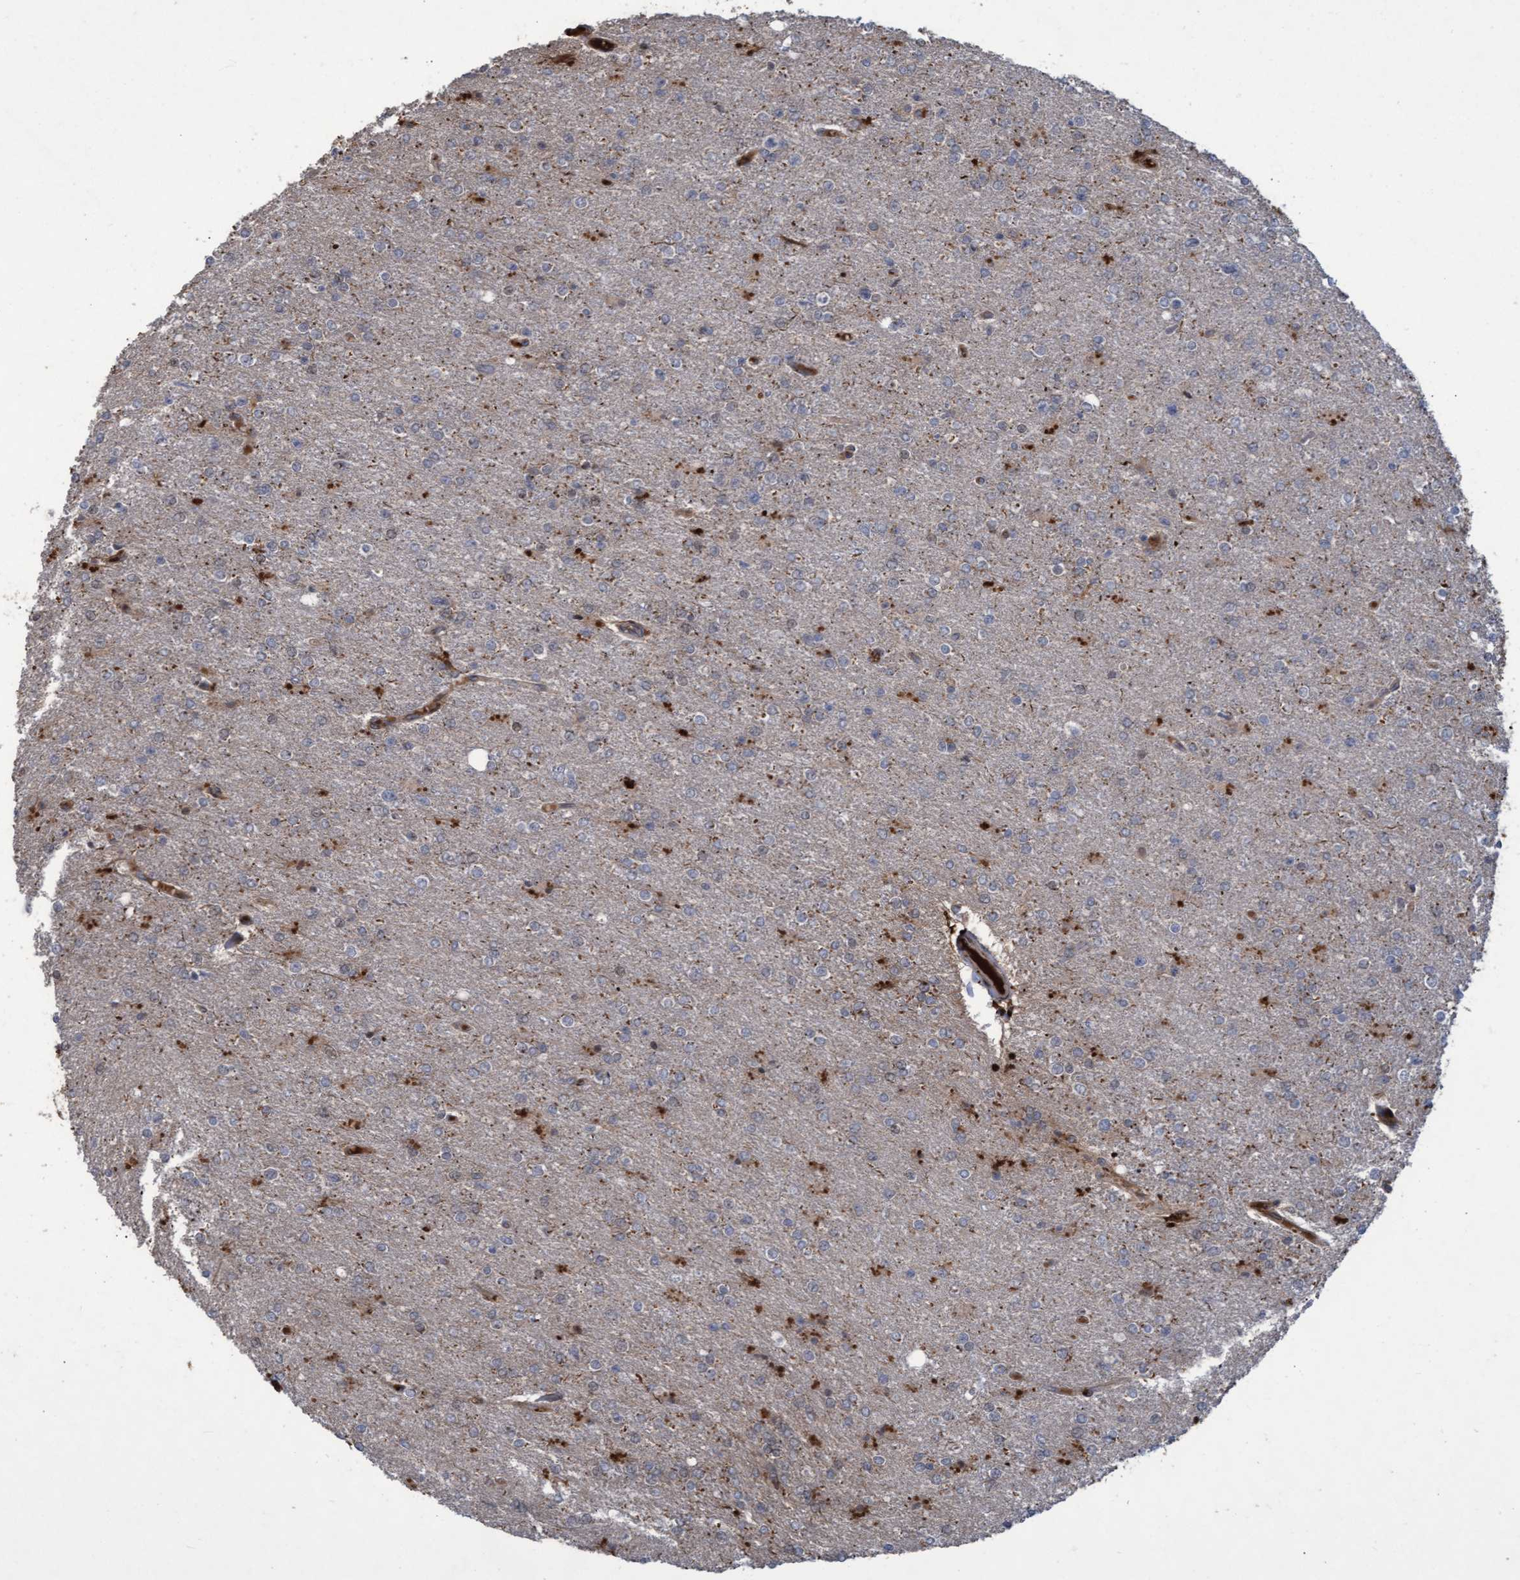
{"staining": {"intensity": "negative", "quantity": "none", "location": "none"}, "tissue": "glioma", "cell_type": "Tumor cells", "image_type": "cancer", "snomed": [{"axis": "morphology", "description": "Glioma, malignant, High grade"}, {"axis": "topography", "description": "Cerebral cortex"}], "caption": "An image of malignant high-grade glioma stained for a protein reveals no brown staining in tumor cells. (Brightfield microscopy of DAB immunohistochemistry (IHC) at high magnification).", "gene": "KCNC2", "patient": {"sex": "male", "age": 76}}